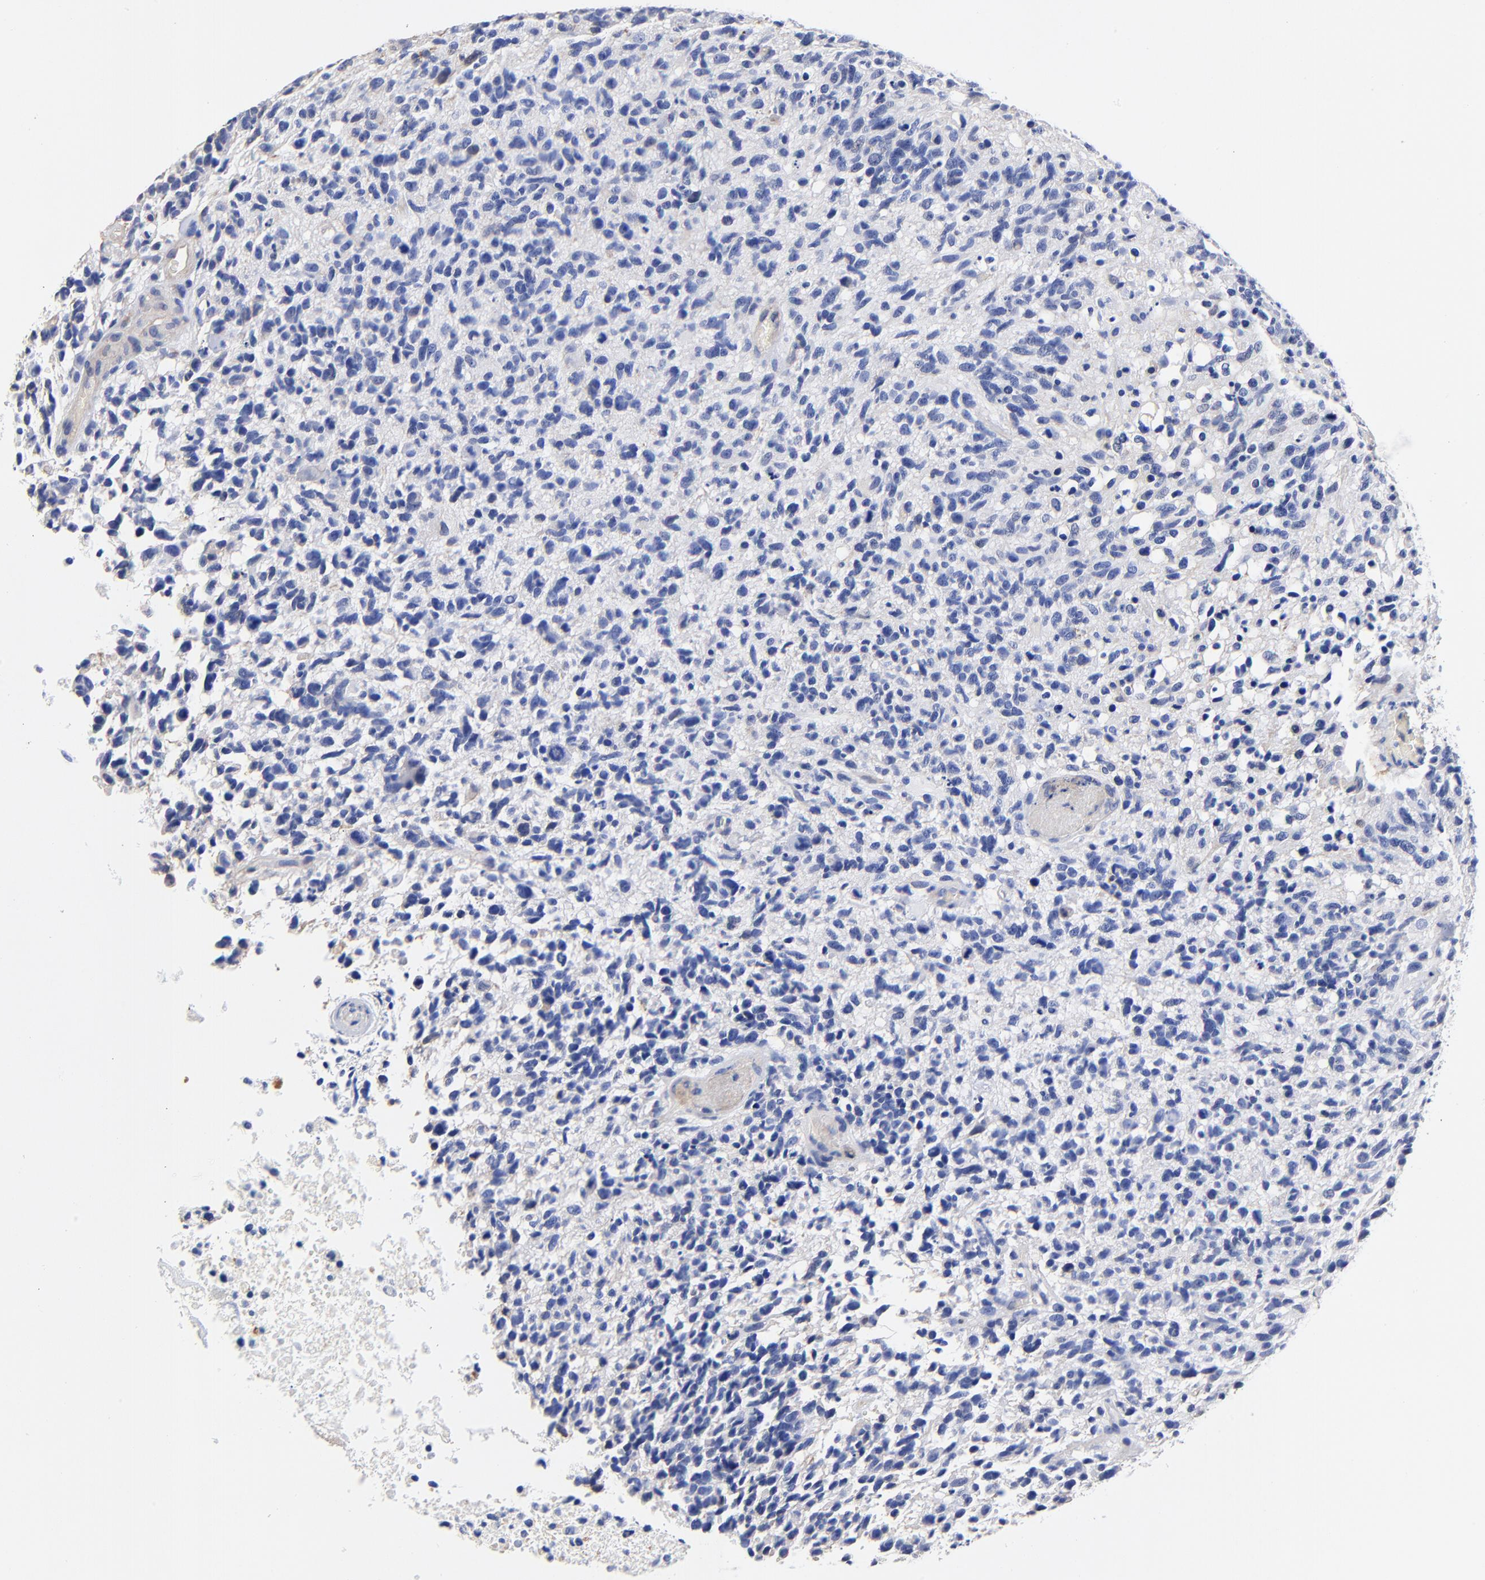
{"staining": {"intensity": "negative", "quantity": "none", "location": "none"}, "tissue": "glioma", "cell_type": "Tumor cells", "image_type": "cancer", "snomed": [{"axis": "morphology", "description": "Glioma, malignant, High grade"}, {"axis": "topography", "description": "Brain"}], "caption": "Immunohistochemistry (IHC) histopathology image of glioma stained for a protein (brown), which displays no expression in tumor cells.", "gene": "TAGLN2", "patient": {"sex": "male", "age": 72}}